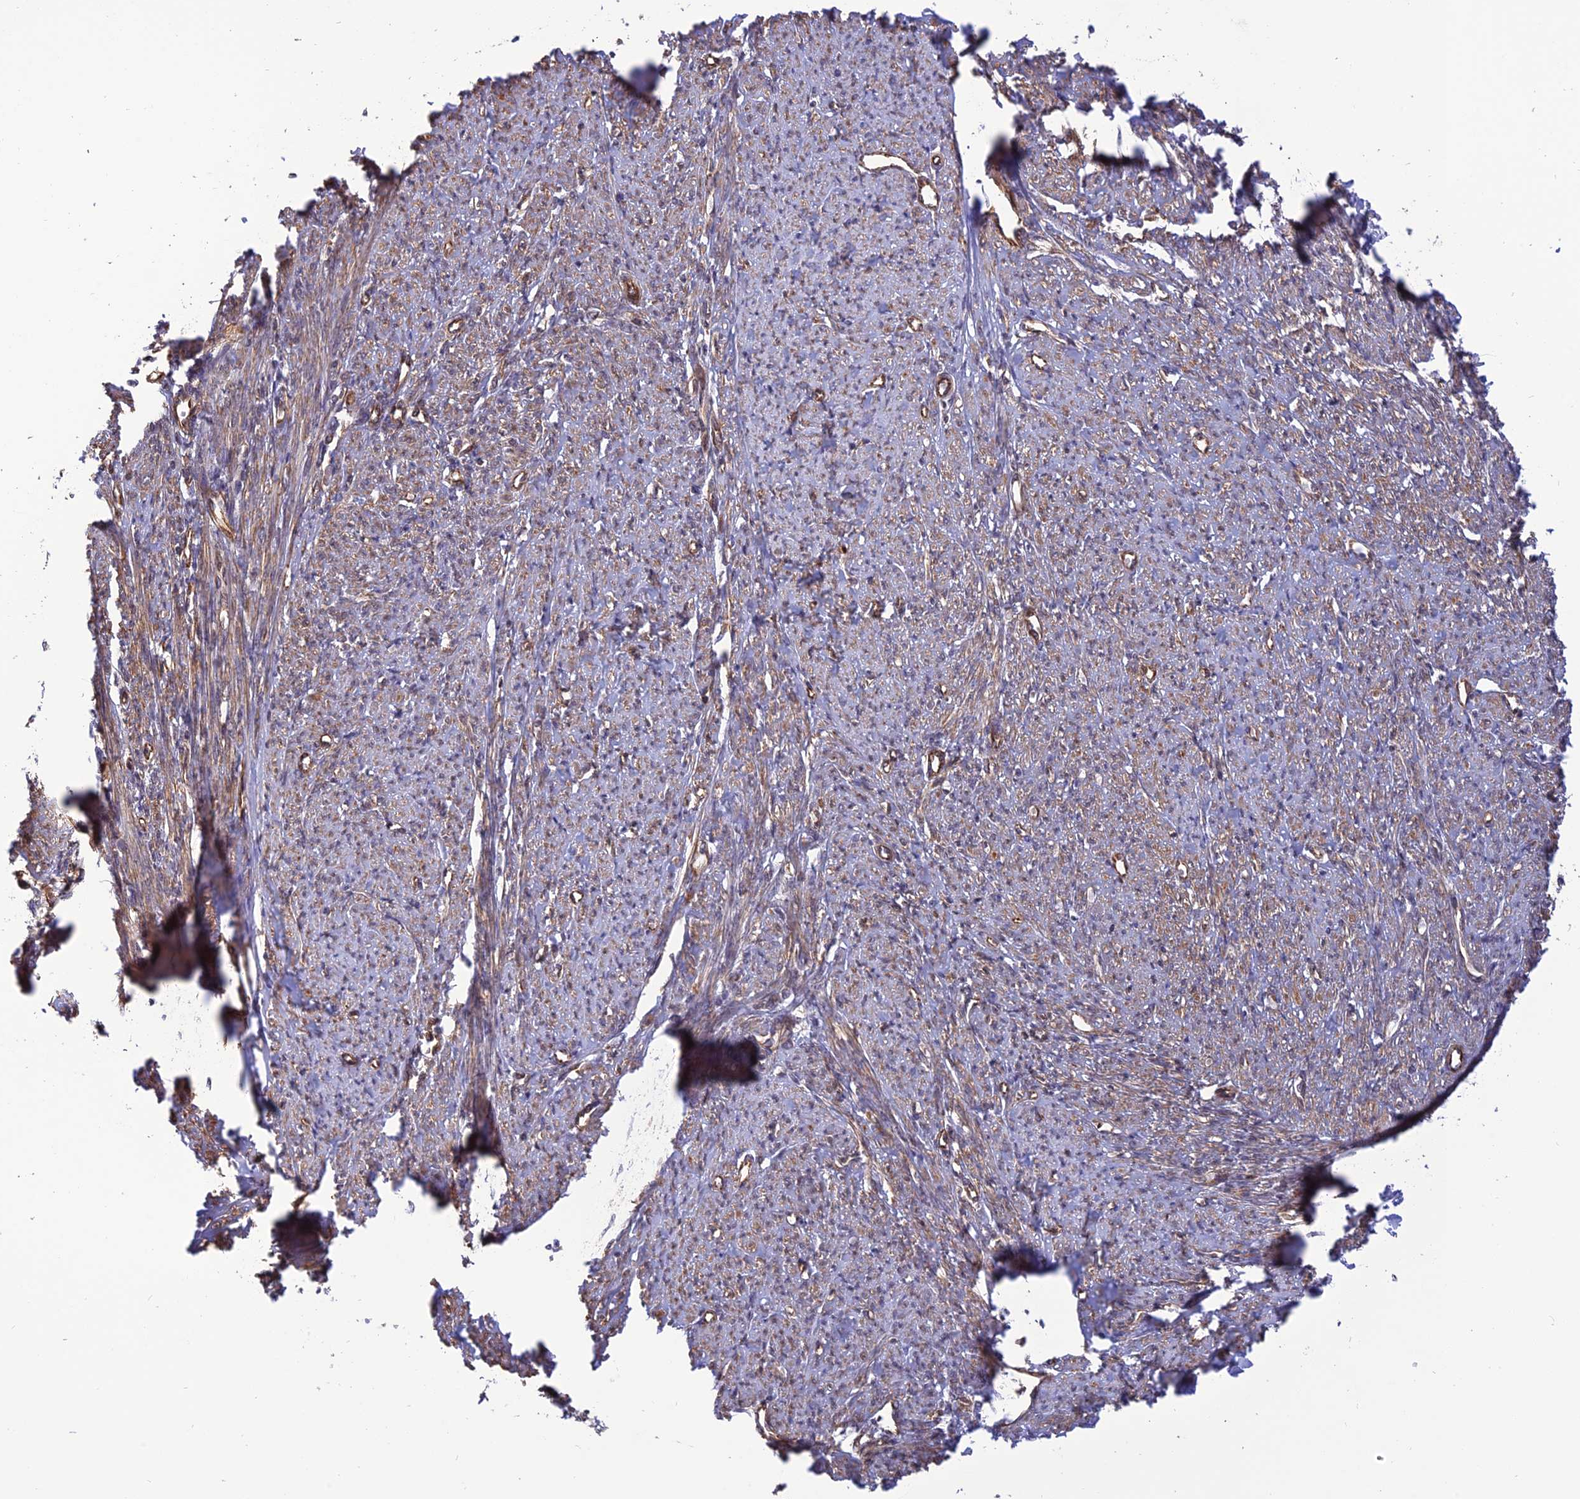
{"staining": {"intensity": "moderate", "quantity": ">75%", "location": "cytoplasmic/membranous,nuclear"}, "tissue": "smooth muscle", "cell_type": "Smooth muscle cells", "image_type": "normal", "snomed": [{"axis": "morphology", "description": "Normal tissue, NOS"}, {"axis": "topography", "description": "Smooth muscle"}, {"axis": "topography", "description": "Uterus"}], "caption": "Protein staining of unremarkable smooth muscle demonstrates moderate cytoplasmic/membranous,nuclear expression in about >75% of smooth muscle cells.", "gene": "PAGR1", "patient": {"sex": "female", "age": 59}}